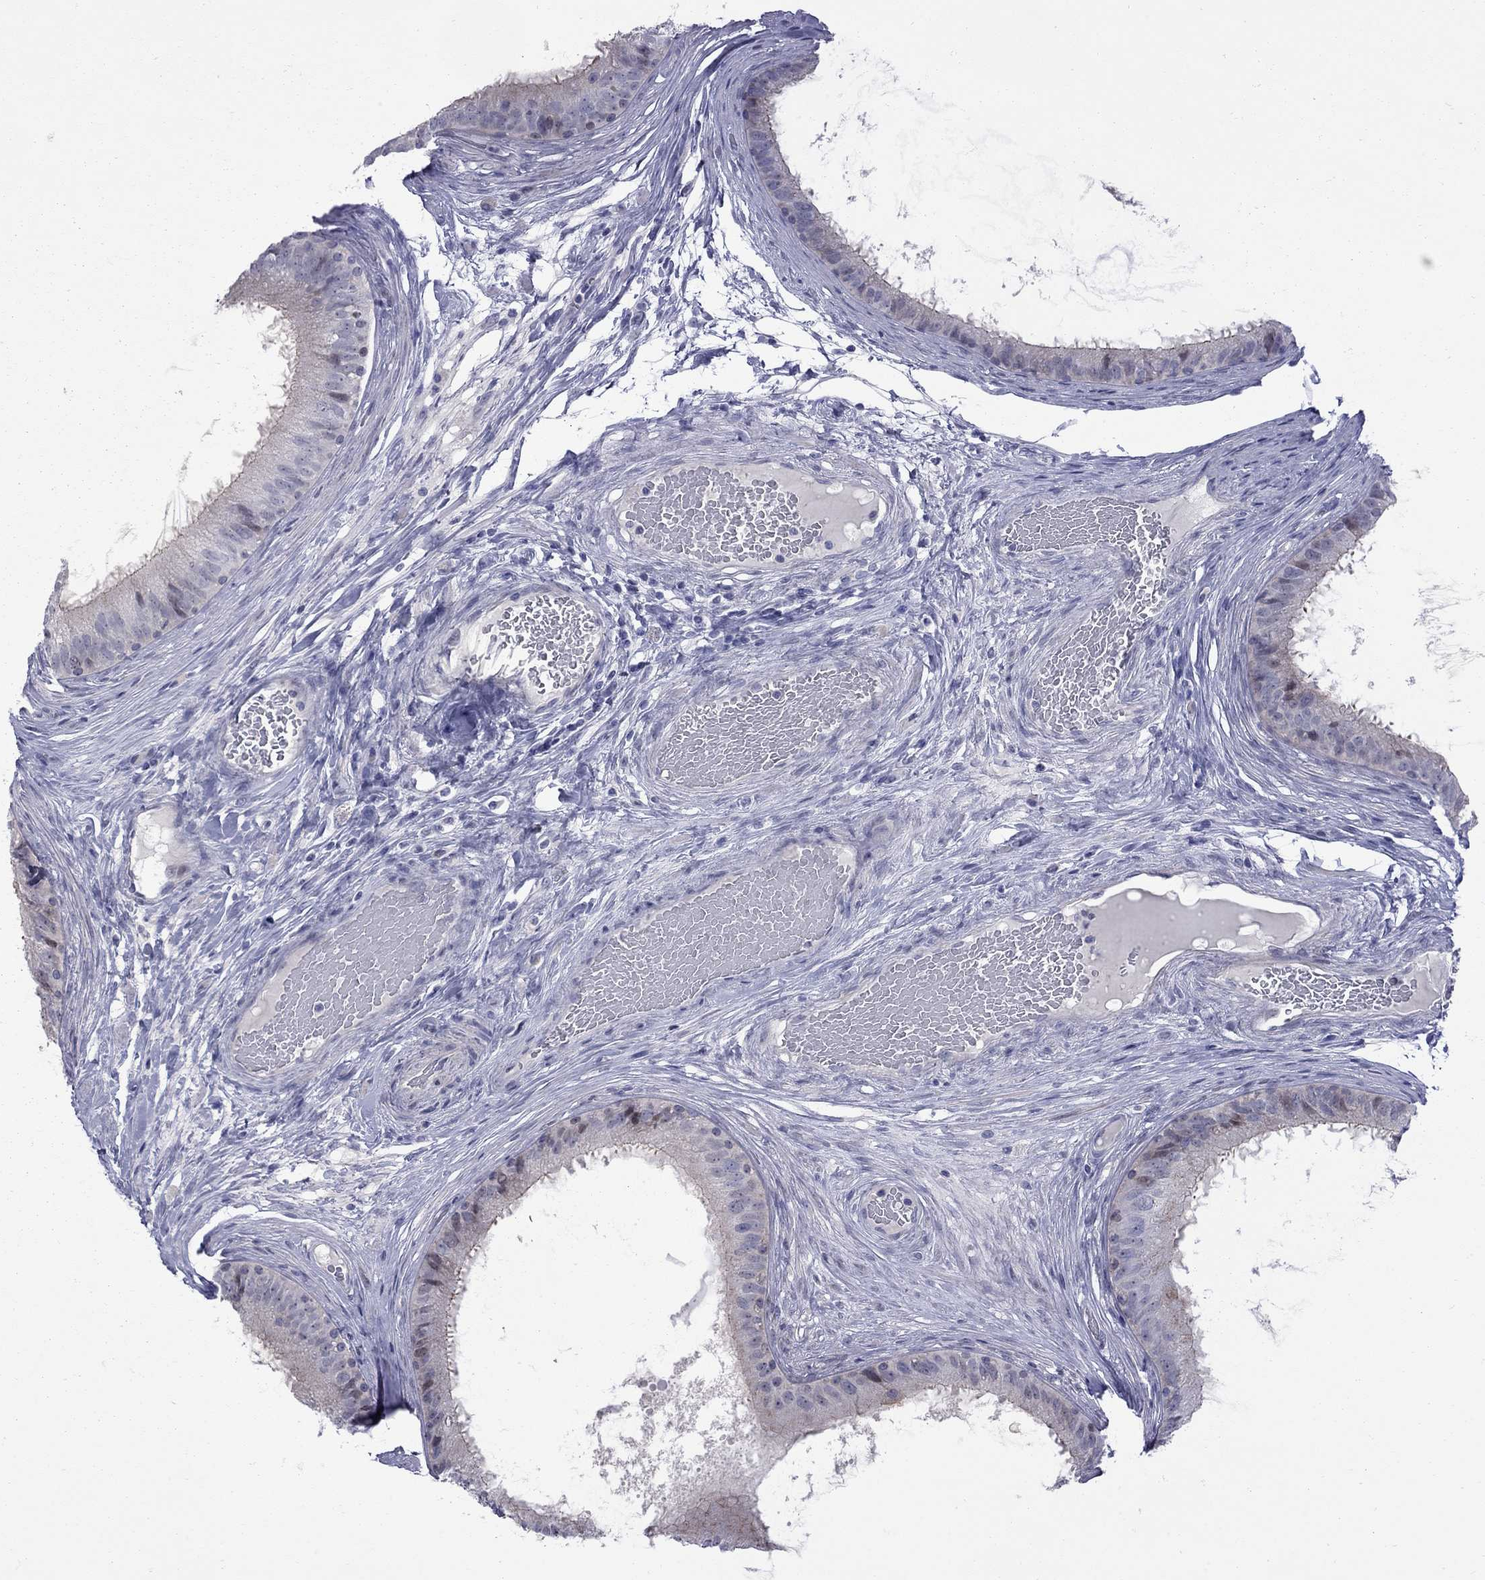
{"staining": {"intensity": "negative", "quantity": "none", "location": "none"}, "tissue": "epididymis", "cell_type": "Glandular cells", "image_type": "normal", "snomed": [{"axis": "morphology", "description": "Normal tissue, NOS"}, {"axis": "topography", "description": "Epididymis"}], "caption": "Immunohistochemical staining of benign epididymis exhibits no significant positivity in glandular cells.", "gene": "NRARP", "patient": {"sex": "male", "age": 59}}